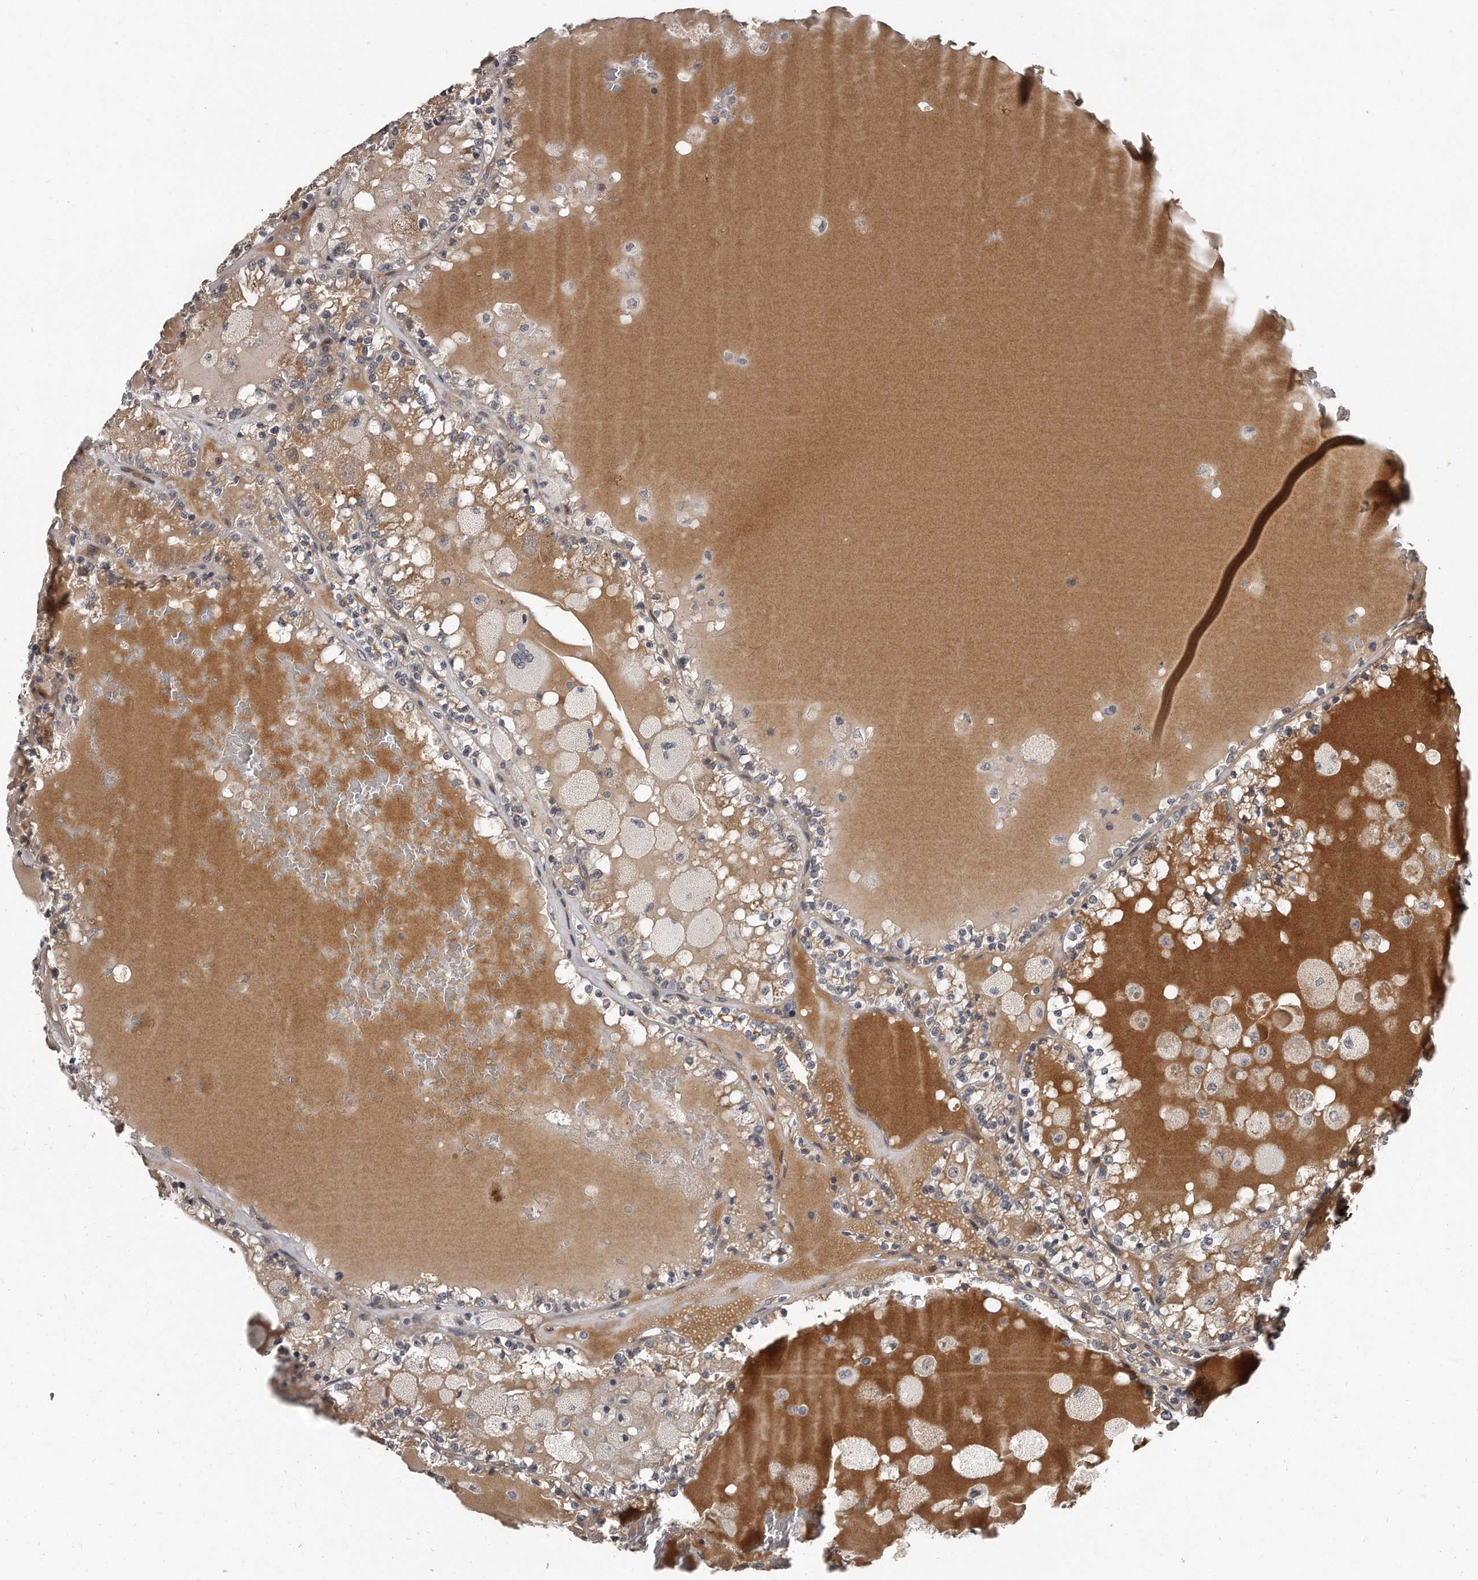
{"staining": {"intensity": "moderate", "quantity": ">75%", "location": "cytoplasmic/membranous"}, "tissue": "renal cancer", "cell_type": "Tumor cells", "image_type": "cancer", "snomed": [{"axis": "morphology", "description": "Adenocarcinoma, NOS"}, {"axis": "topography", "description": "Kidney"}], "caption": "Moderate cytoplasmic/membranous staining is identified in about >75% of tumor cells in renal cancer (adenocarcinoma).", "gene": "GRB10", "patient": {"sex": "female", "age": 56}}